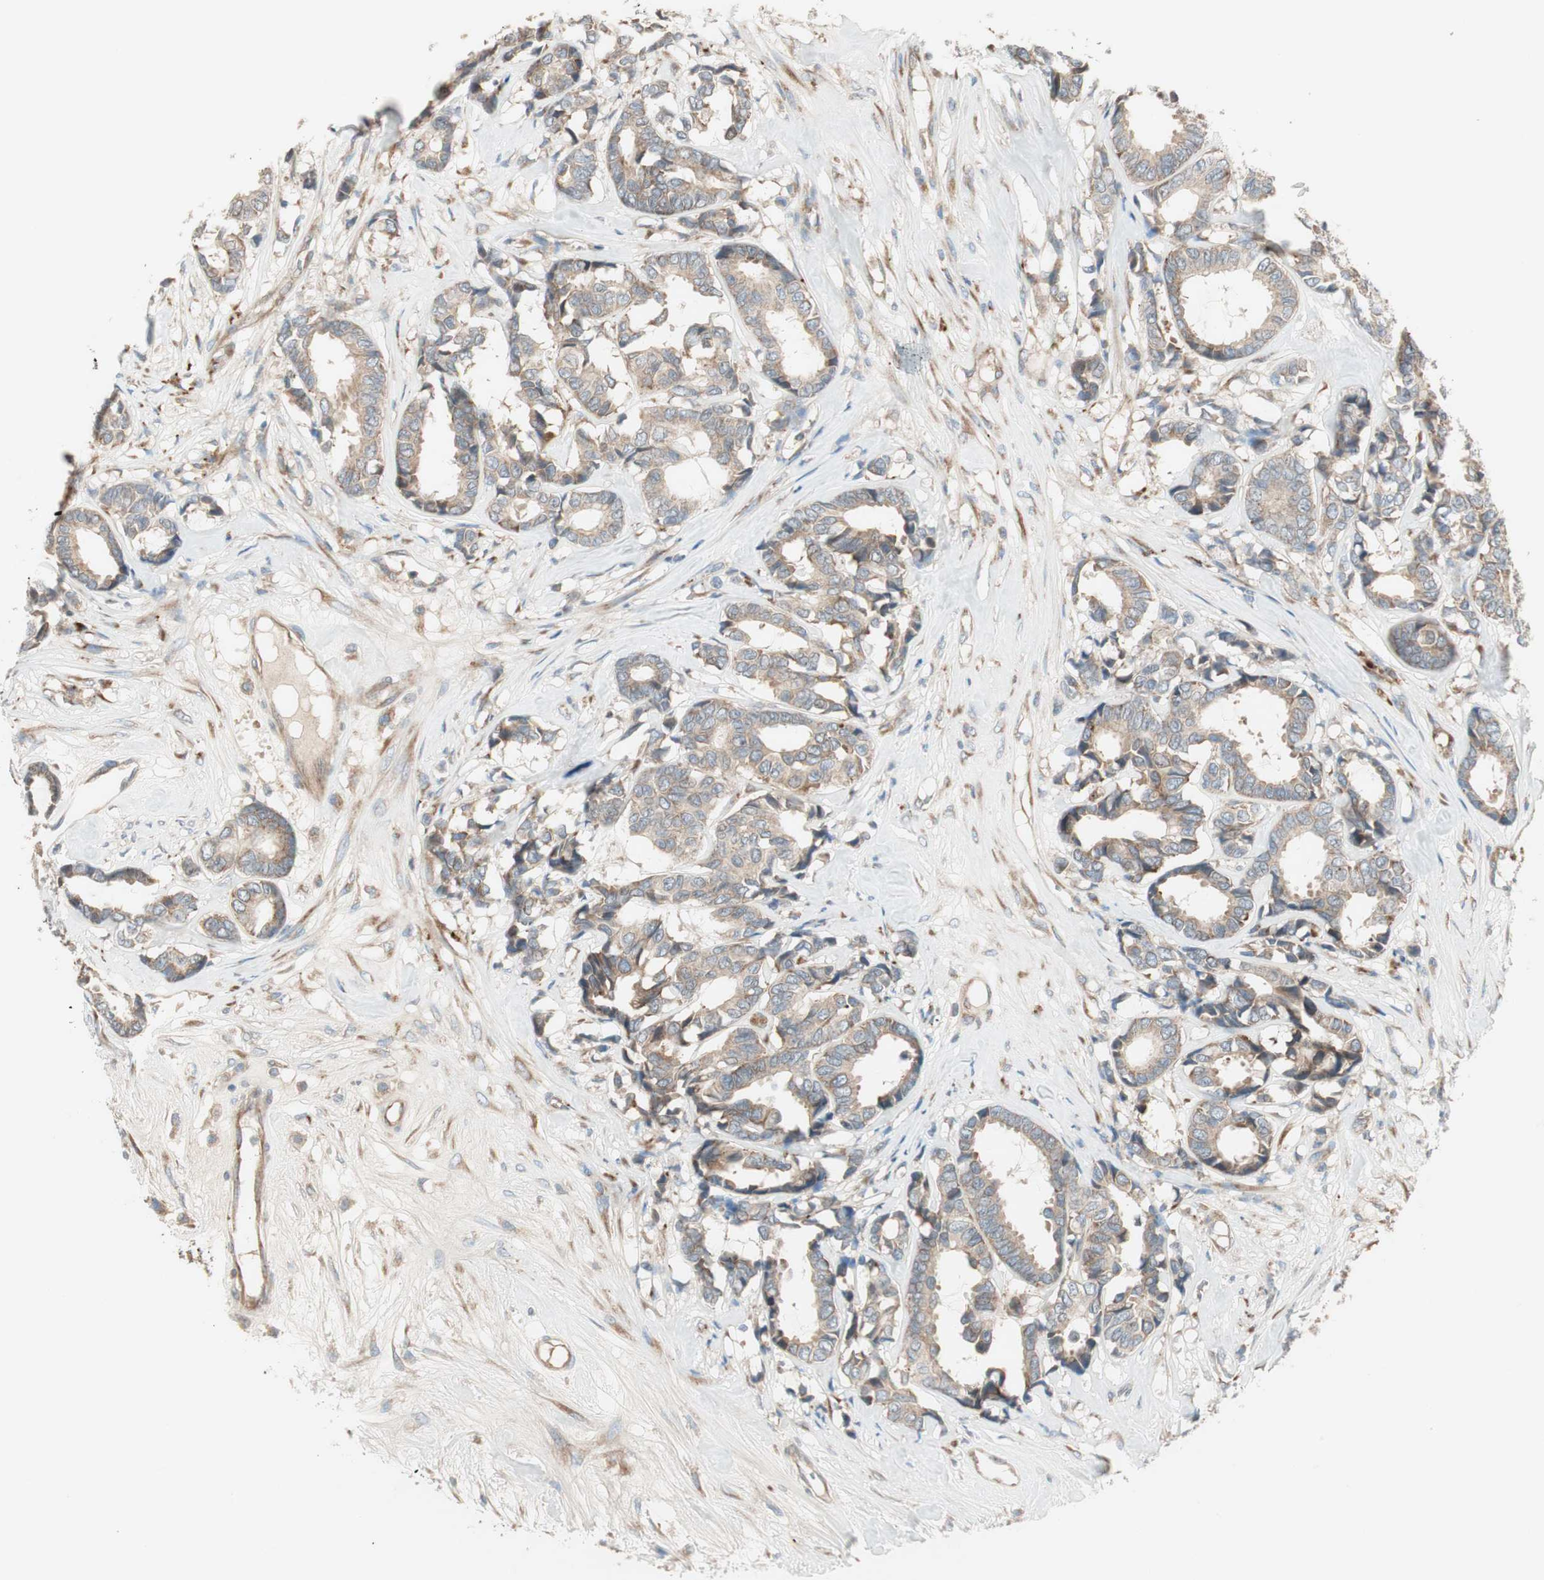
{"staining": {"intensity": "moderate", "quantity": ">75%", "location": "cytoplasmic/membranous"}, "tissue": "breast cancer", "cell_type": "Tumor cells", "image_type": "cancer", "snomed": [{"axis": "morphology", "description": "Duct carcinoma"}, {"axis": "topography", "description": "Breast"}], "caption": "Human breast cancer (intraductal carcinoma) stained for a protein (brown) demonstrates moderate cytoplasmic/membranous positive staining in approximately >75% of tumor cells.", "gene": "RPL23", "patient": {"sex": "female", "age": 87}}